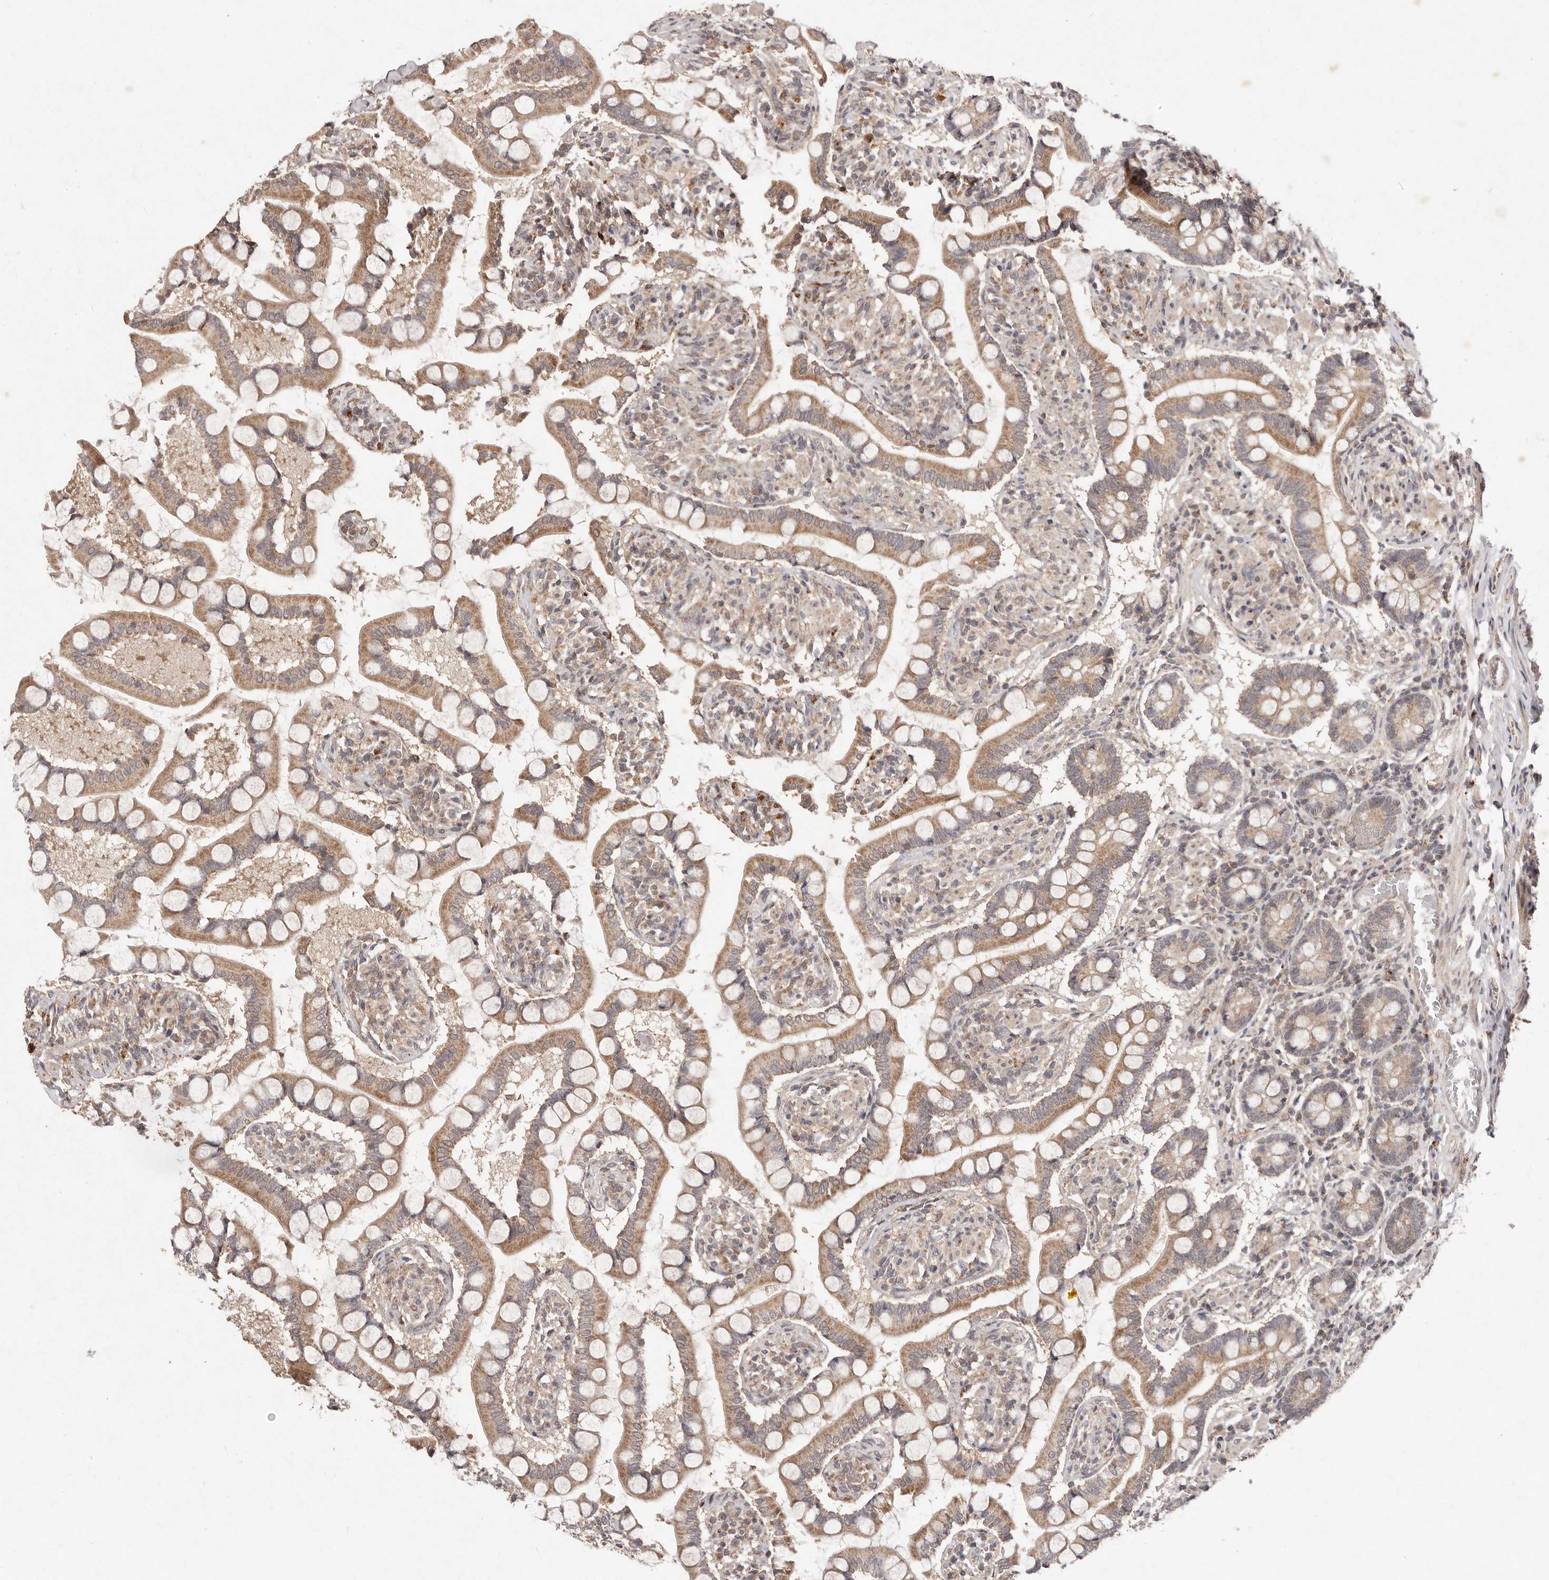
{"staining": {"intensity": "moderate", "quantity": ">75%", "location": "cytoplasmic/membranous"}, "tissue": "small intestine", "cell_type": "Glandular cells", "image_type": "normal", "snomed": [{"axis": "morphology", "description": "Normal tissue, NOS"}, {"axis": "topography", "description": "Small intestine"}], "caption": "A medium amount of moderate cytoplasmic/membranous staining is present in approximately >75% of glandular cells in unremarkable small intestine.", "gene": "PLOD2", "patient": {"sex": "male", "age": 41}}